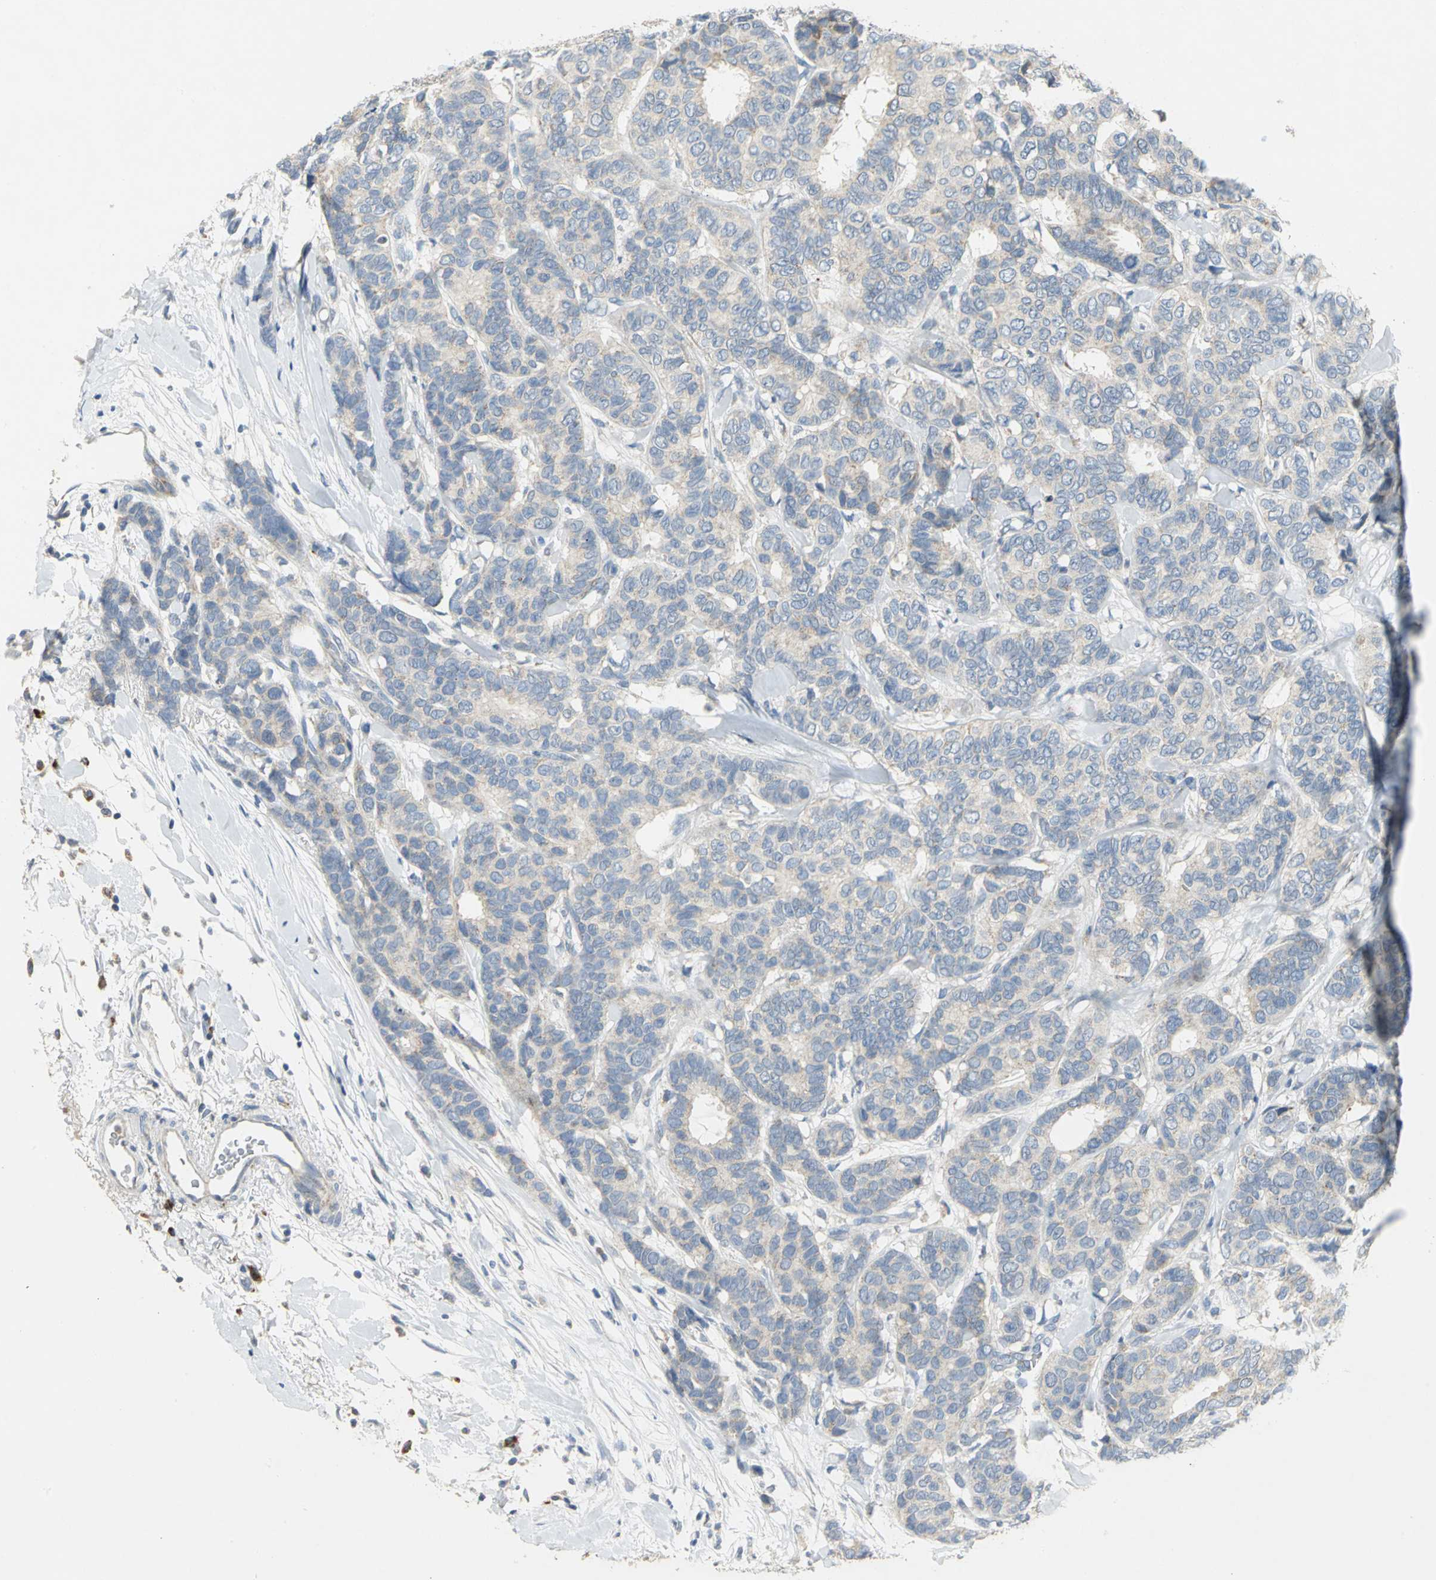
{"staining": {"intensity": "weak", "quantity": "25%-75%", "location": "cytoplasmic/membranous"}, "tissue": "breast cancer", "cell_type": "Tumor cells", "image_type": "cancer", "snomed": [{"axis": "morphology", "description": "Duct carcinoma"}, {"axis": "topography", "description": "Breast"}], "caption": "About 25%-75% of tumor cells in human breast invasive ductal carcinoma display weak cytoplasmic/membranous protein expression as visualized by brown immunohistochemical staining.", "gene": "SPPL2B", "patient": {"sex": "female", "age": 87}}